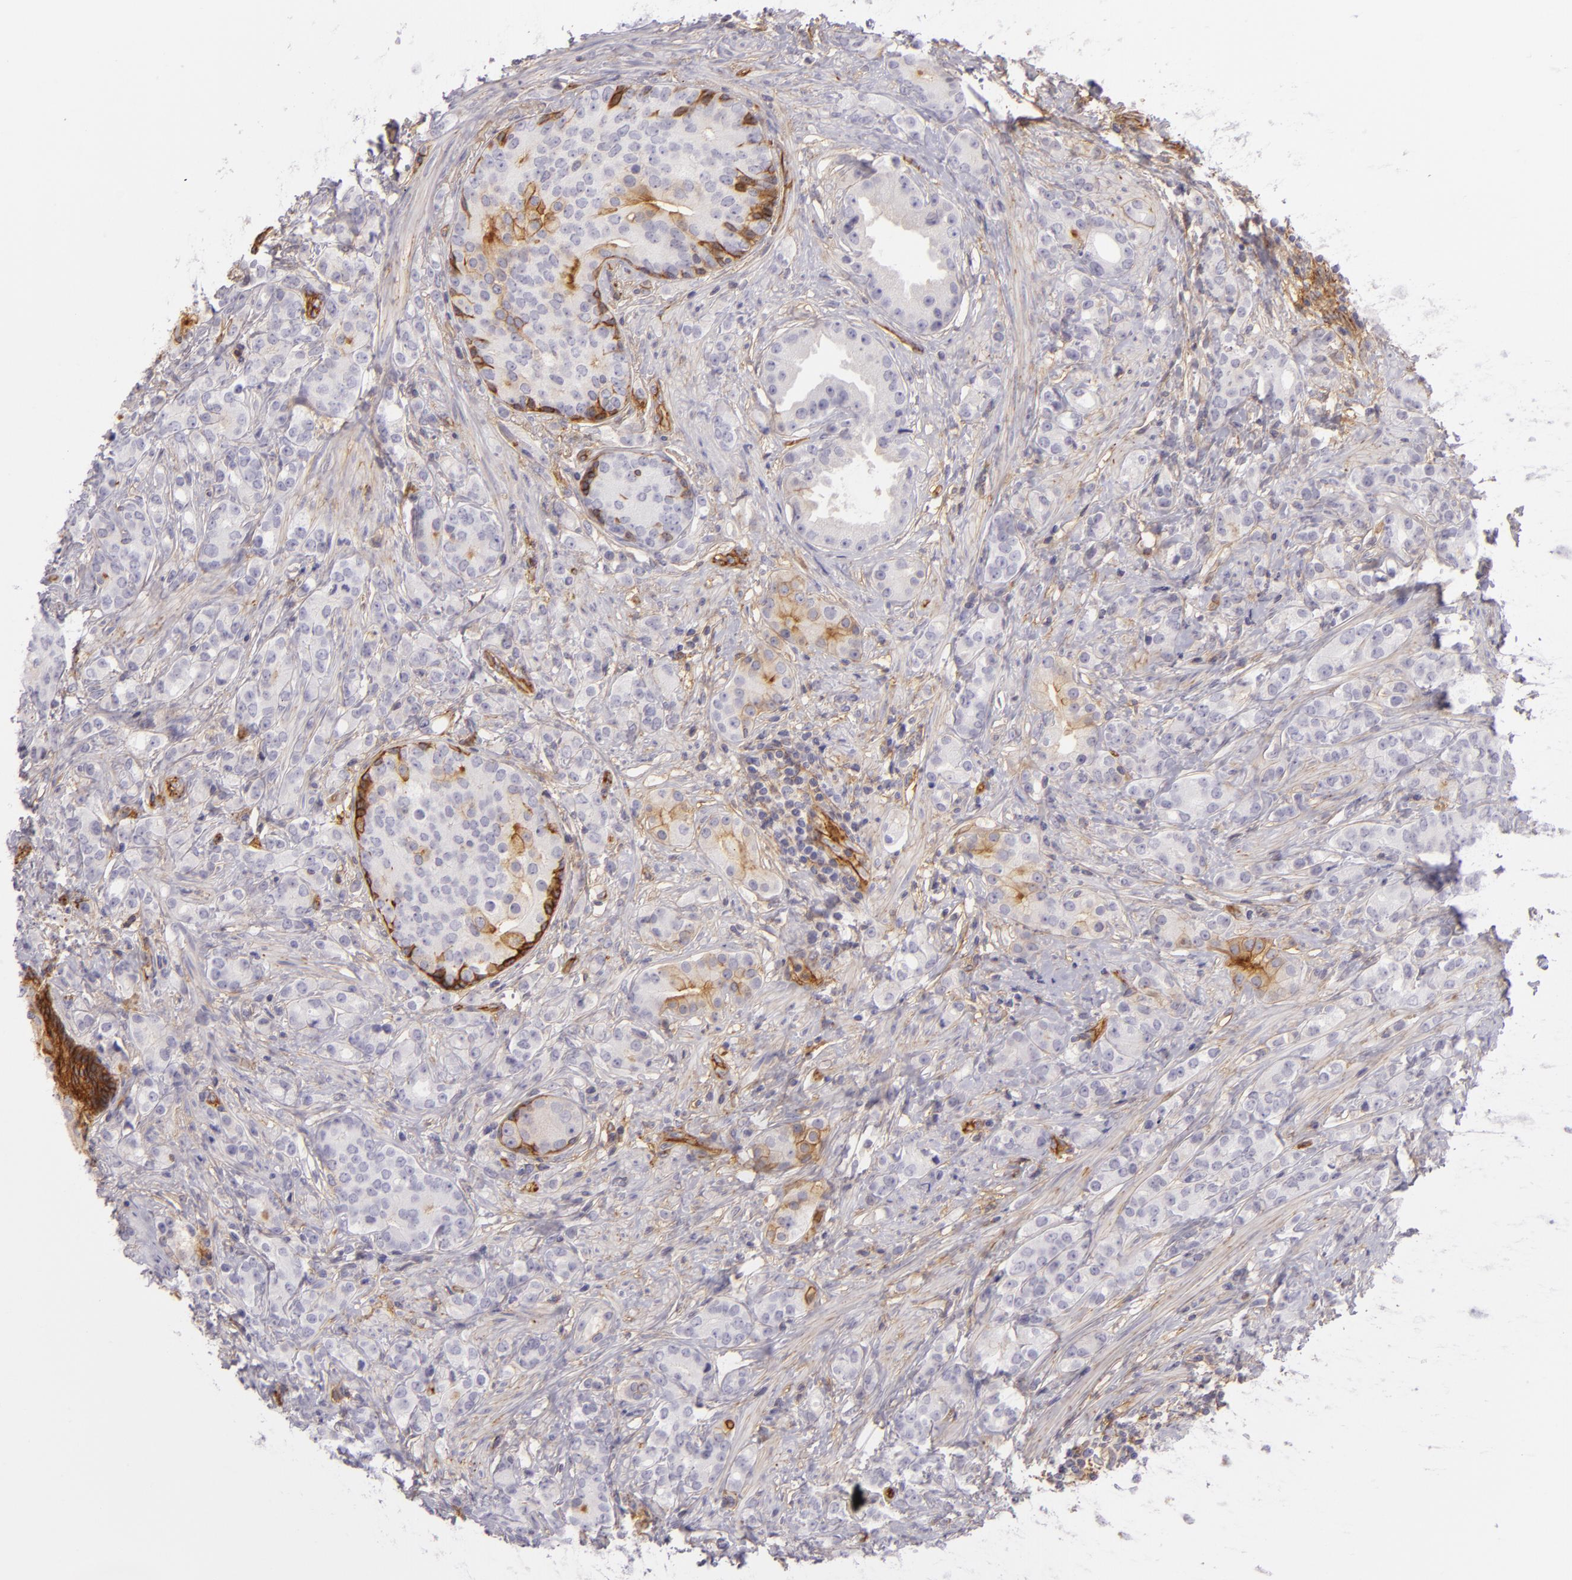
{"staining": {"intensity": "negative", "quantity": "none", "location": "none"}, "tissue": "prostate cancer", "cell_type": "Tumor cells", "image_type": "cancer", "snomed": [{"axis": "morphology", "description": "Adenocarcinoma, Medium grade"}, {"axis": "topography", "description": "Prostate"}], "caption": "Prostate cancer (adenocarcinoma (medium-grade)) was stained to show a protein in brown. There is no significant expression in tumor cells.", "gene": "CD59", "patient": {"sex": "male", "age": 59}}